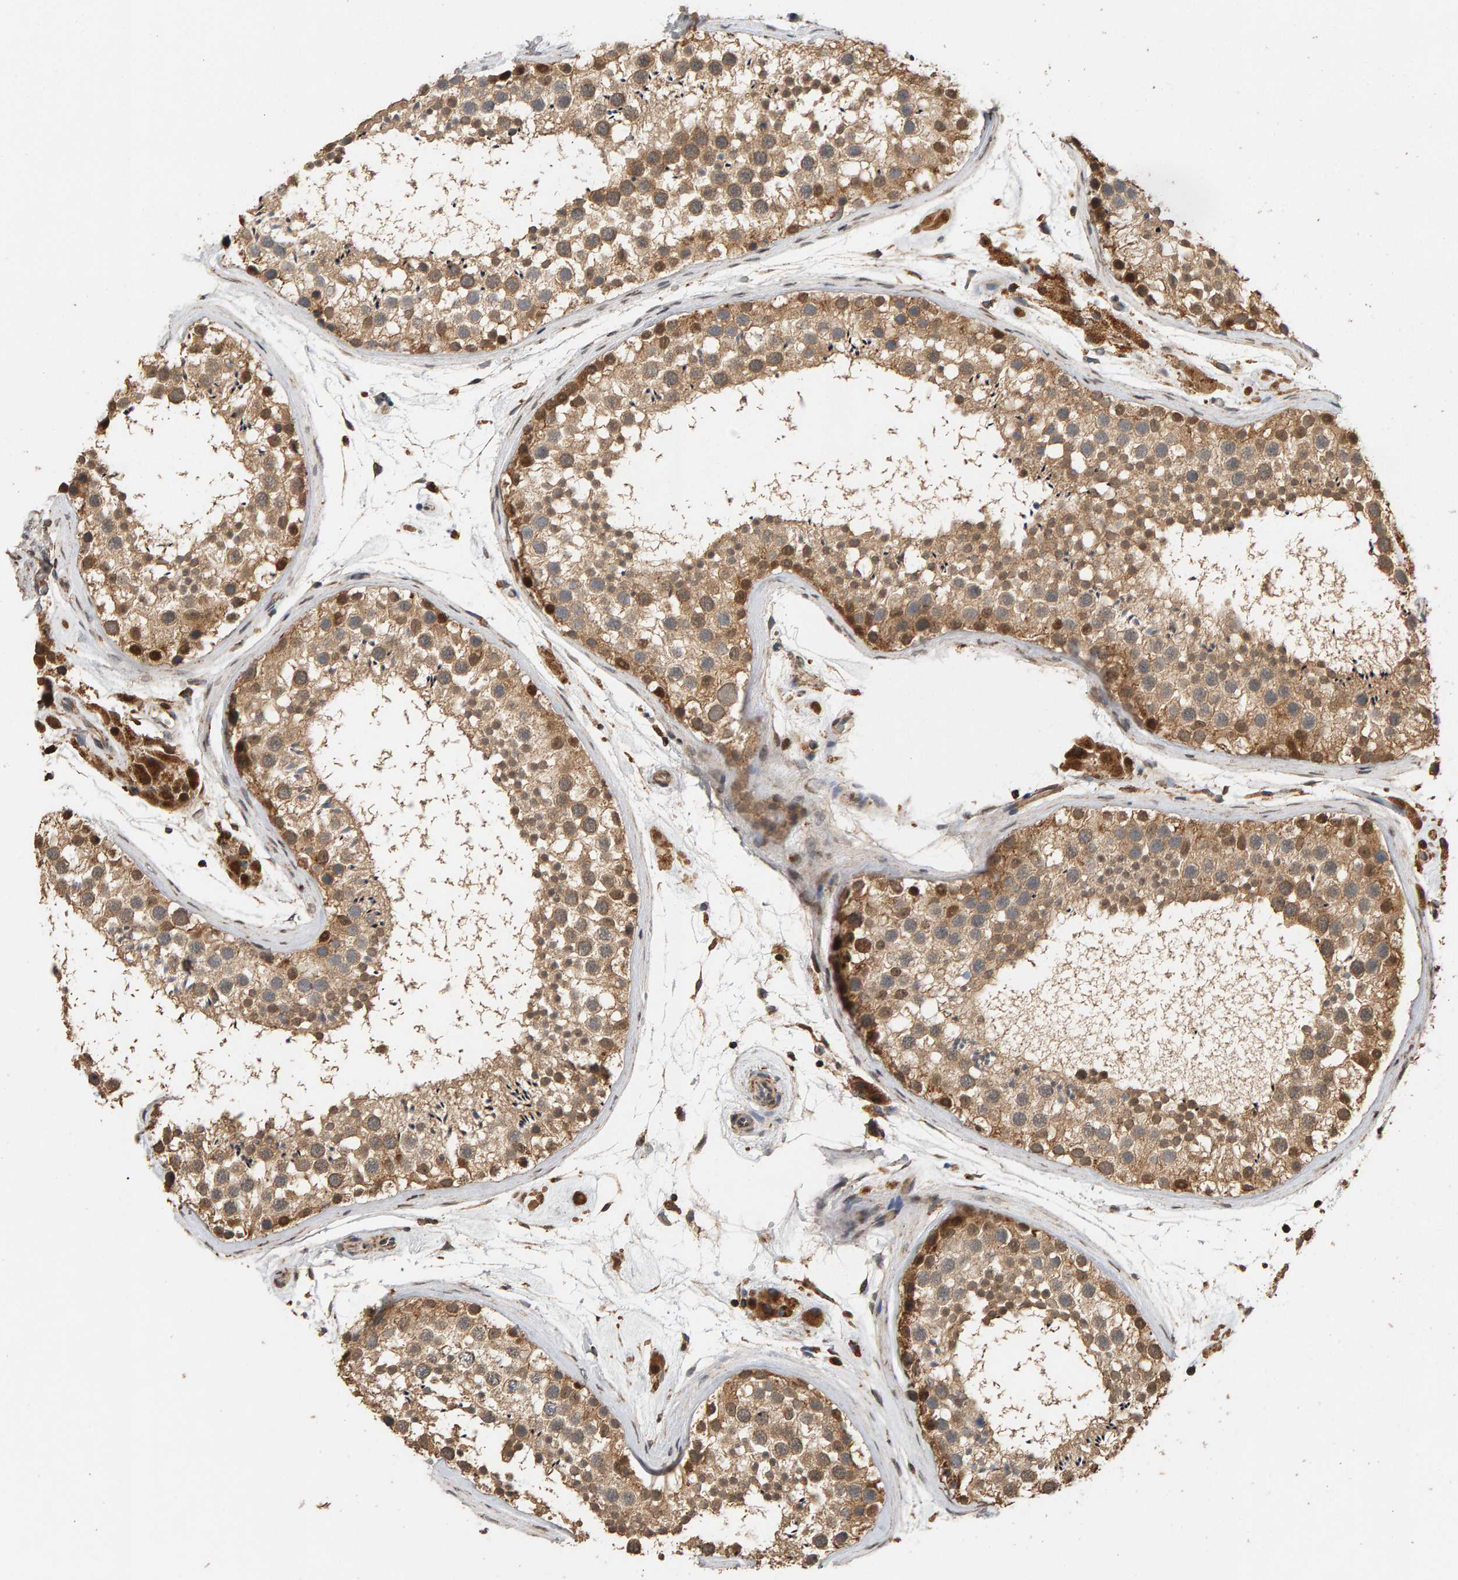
{"staining": {"intensity": "moderate", "quantity": ">75%", "location": "cytoplasmic/membranous,nuclear"}, "tissue": "testis", "cell_type": "Cells in seminiferous ducts", "image_type": "normal", "snomed": [{"axis": "morphology", "description": "Normal tissue, NOS"}, {"axis": "topography", "description": "Testis"}], "caption": "Testis stained with IHC shows moderate cytoplasmic/membranous,nuclear staining in about >75% of cells in seminiferous ducts. (Stains: DAB in brown, nuclei in blue, Microscopy: brightfield microscopy at high magnification).", "gene": "GSTK1", "patient": {"sex": "male", "age": 46}}